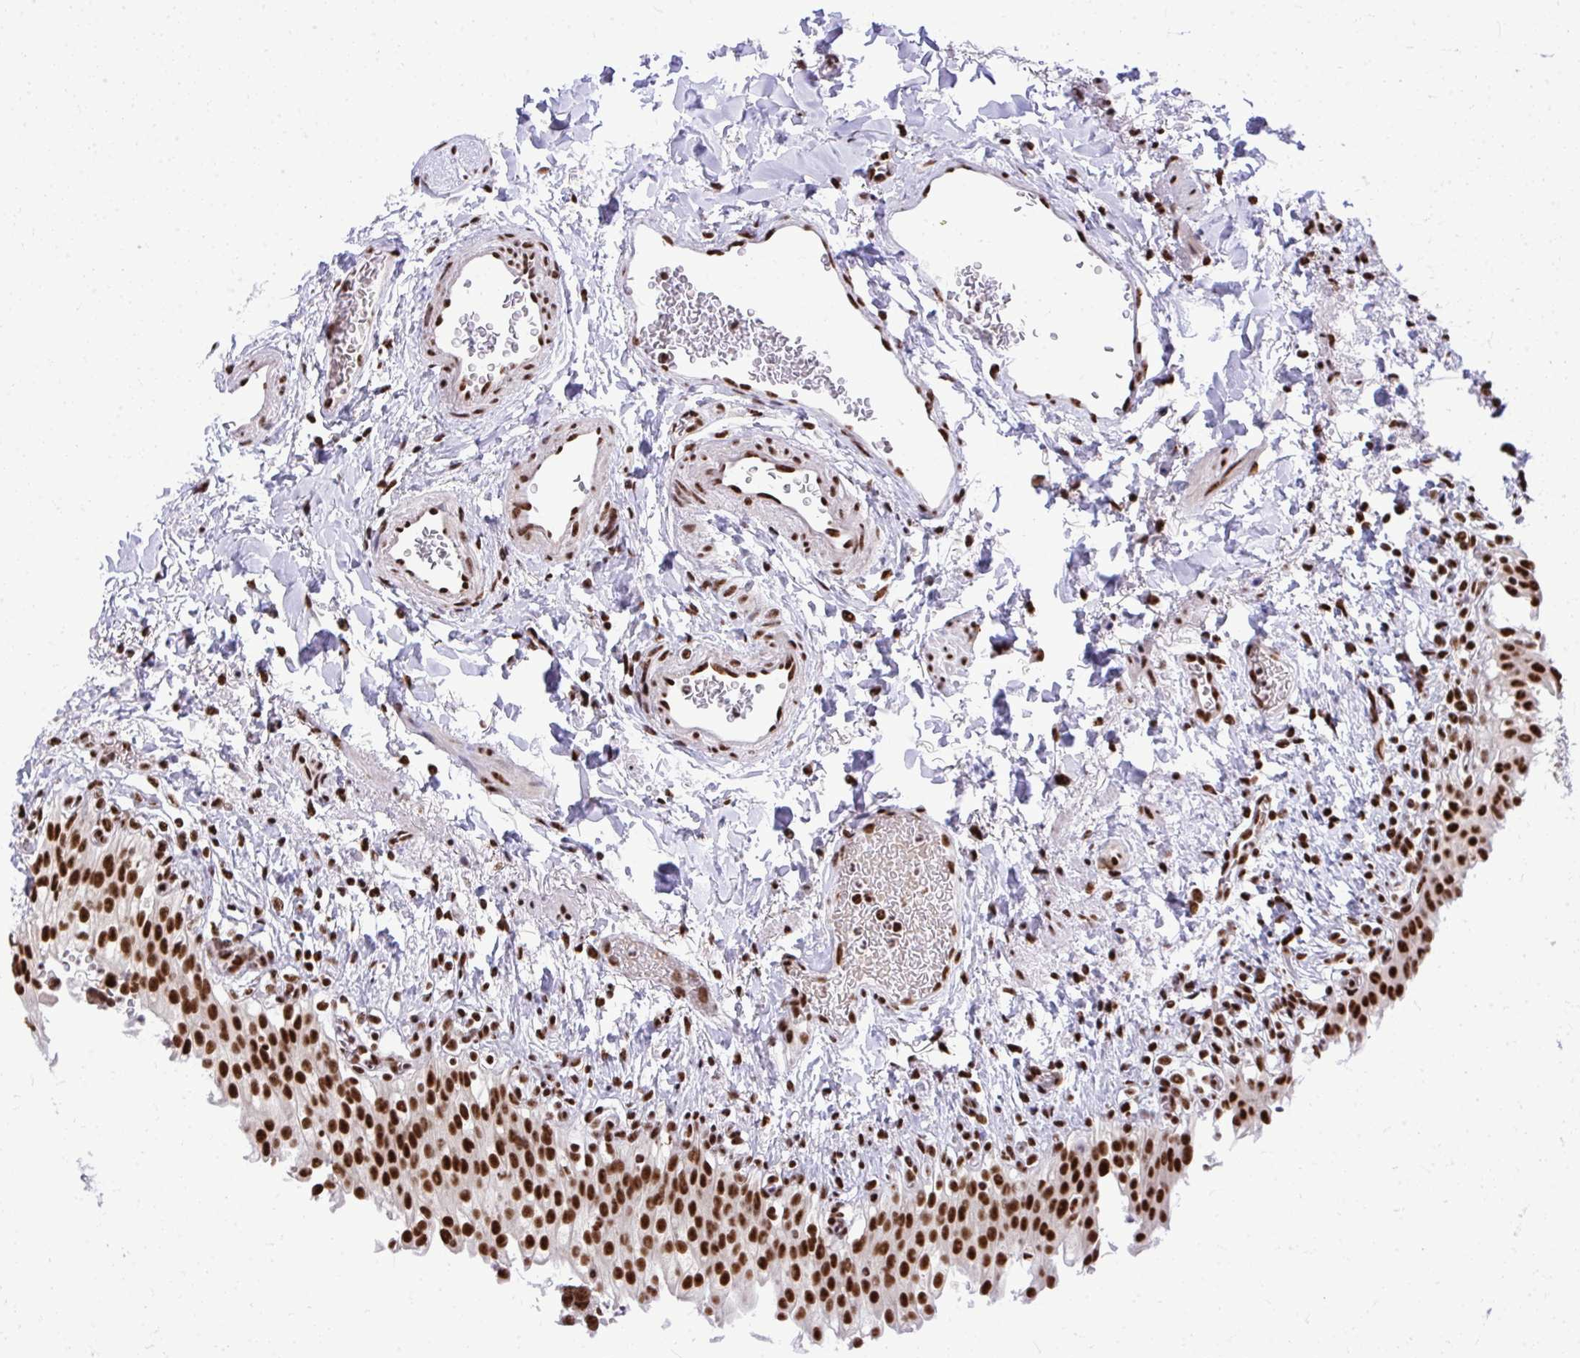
{"staining": {"intensity": "strong", "quantity": ">75%", "location": "nuclear"}, "tissue": "urinary bladder", "cell_type": "Urothelial cells", "image_type": "normal", "snomed": [{"axis": "morphology", "description": "Normal tissue, NOS"}, {"axis": "topography", "description": "Urinary bladder"}, {"axis": "topography", "description": "Peripheral nerve tissue"}], "caption": "Urothelial cells show high levels of strong nuclear staining in approximately >75% of cells in normal human urinary bladder.", "gene": "PRPF19", "patient": {"sex": "female", "age": 60}}